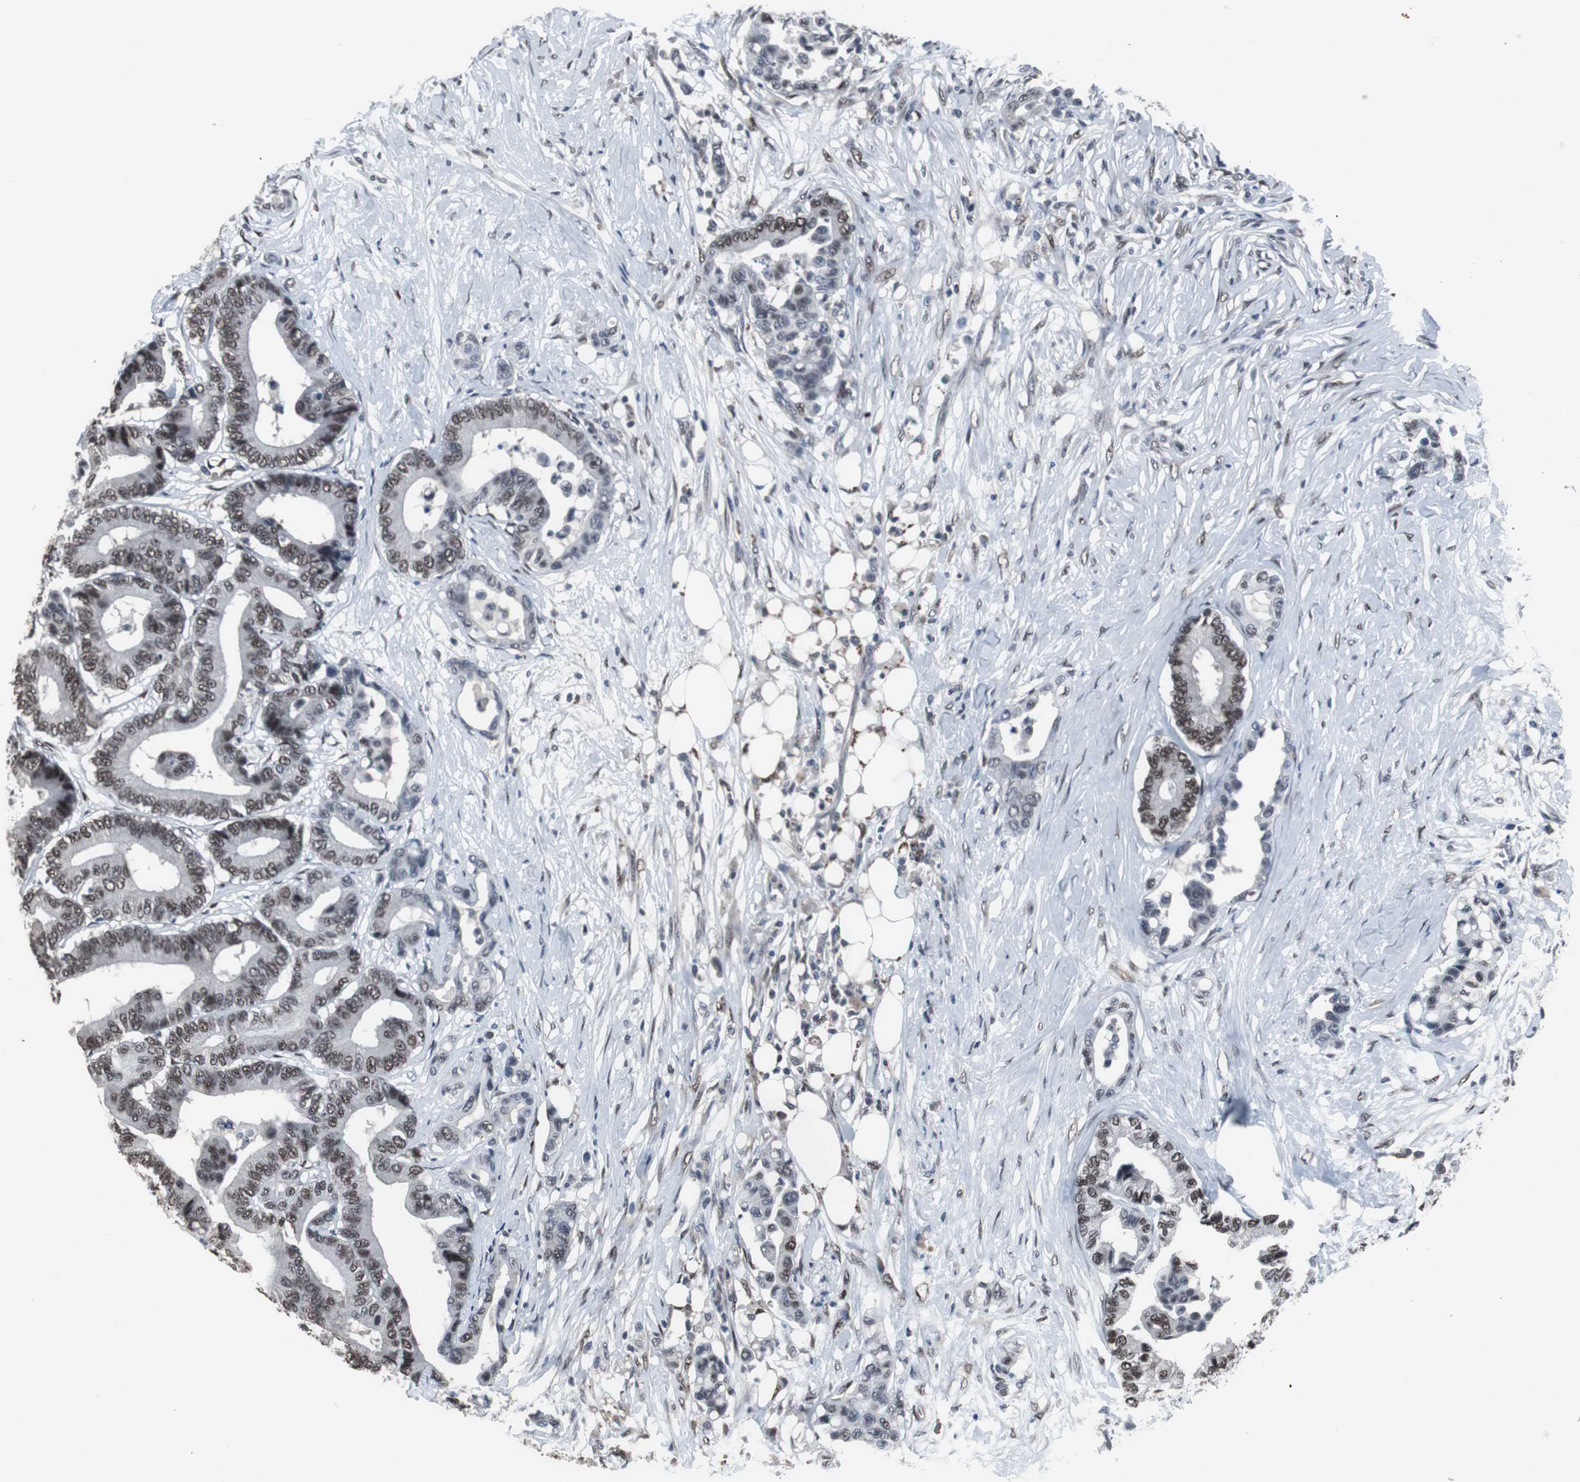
{"staining": {"intensity": "moderate", "quantity": ">75%", "location": "nuclear"}, "tissue": "colorectal cancer", "cell_type": "Tumor cells", "image_type": "cancer", "snomed": [{"axis": "morphology", "description": "Normal tissue, NOS"}, {"axis": "morphology", "description": "Adenocarcinoma, NOS"}, {"axis": "topography", "description": "Colon"}], "caption": "Immunohistochemical staining of human colorectal cancer reveals medium levels of moderate nuclear staining in approximately >75% of tumor cells.", "gene": "FOXP4", "patient": {"sex": "male", "age": 82}}